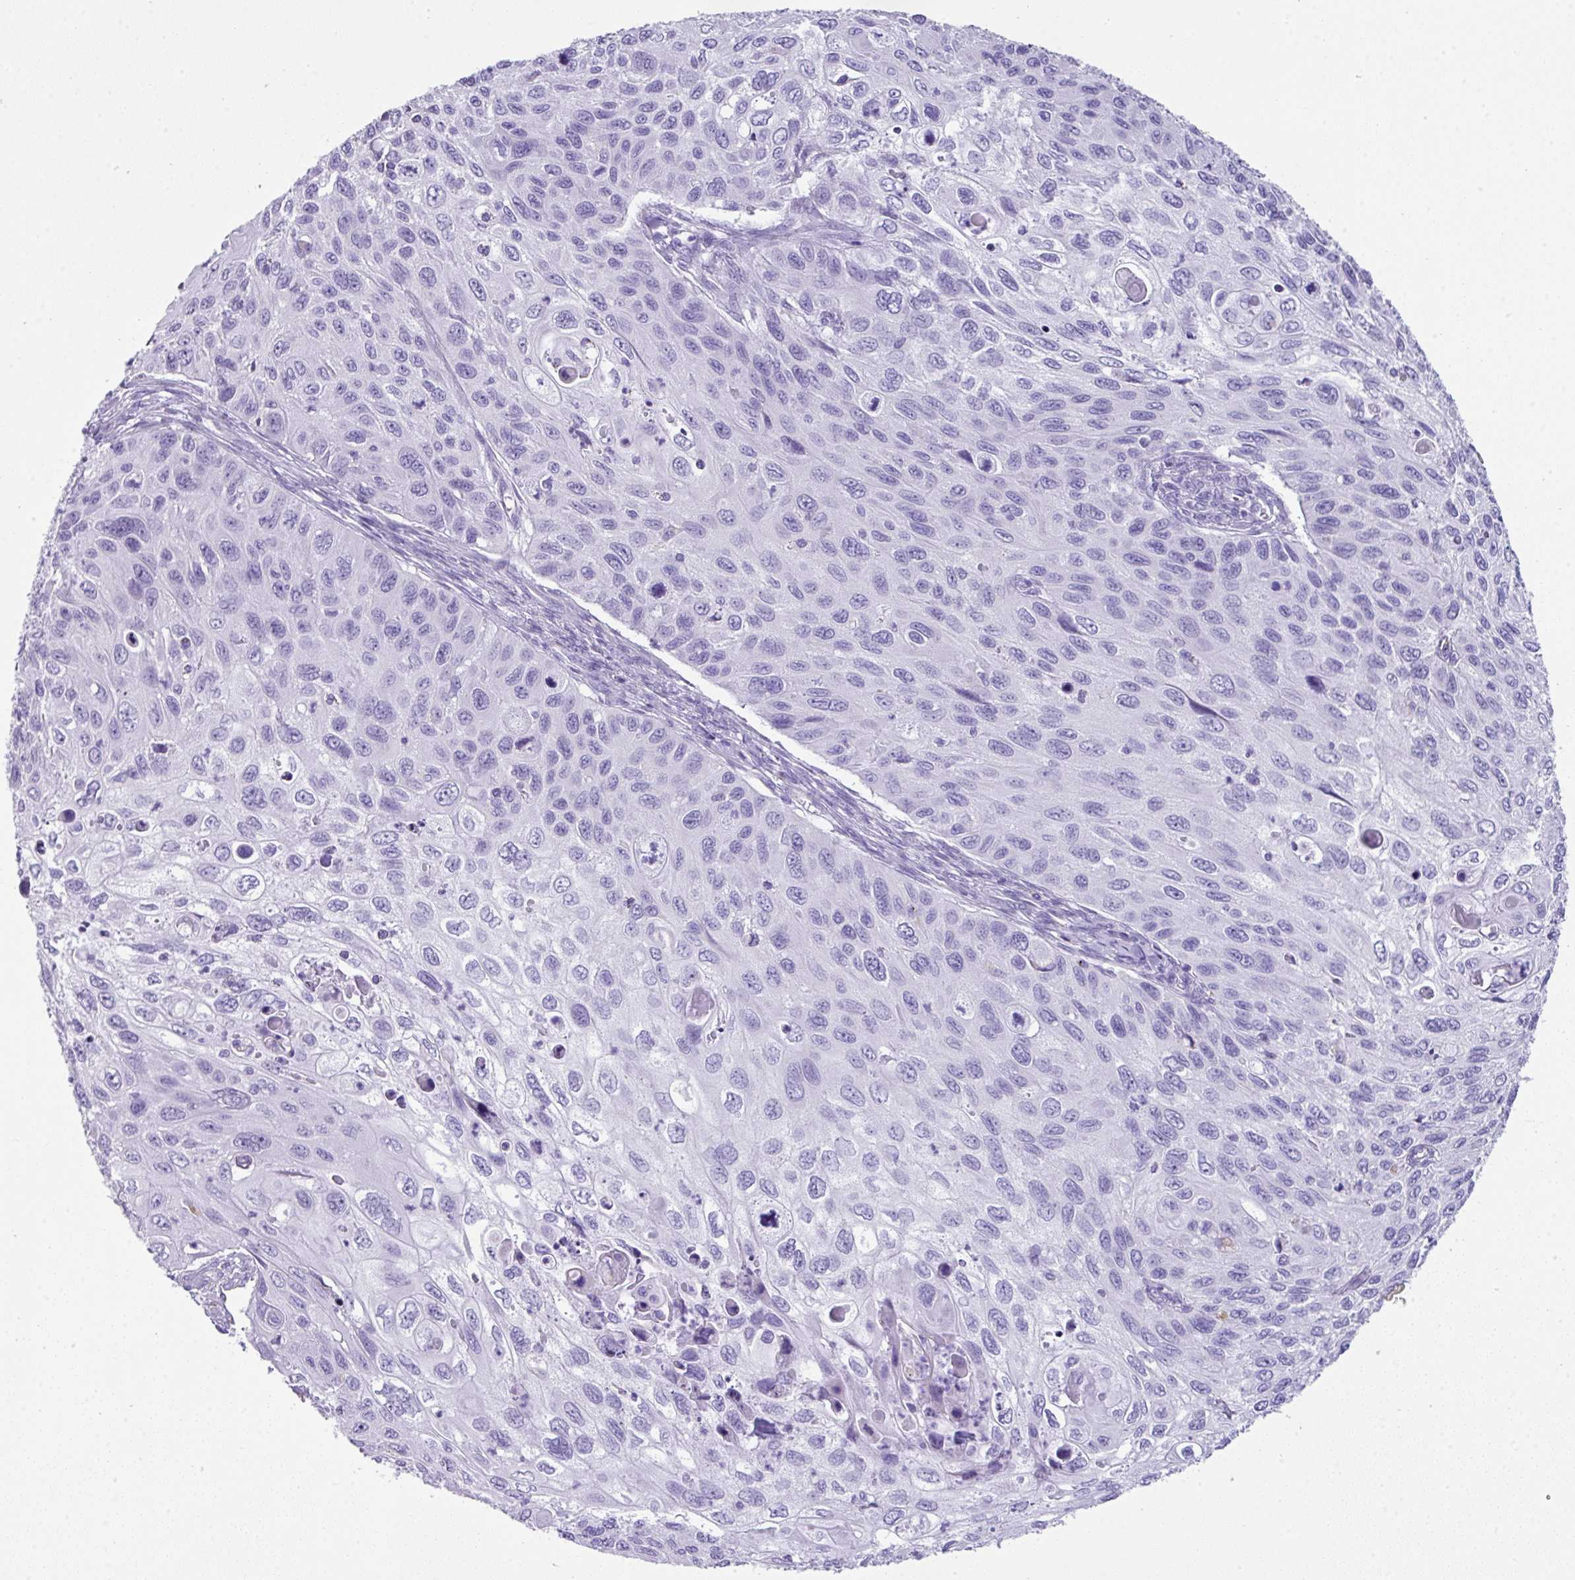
{"staining": {"intensity": "negative", "quantity": "none", "location": "none"}, "tissue": "cervical cancer", "cell_type": "Tumor cells", "image_type": "cancer", "snomed": [{"axis": "morphology", "description": "Squamous cell carcinoma, NOS"}, {"axis": "topography", "description": "Cervix"}], "caption": "Tumor cells are negative for protein expression in human squamous cell carcinoma (cervical). Nuclei are stained in blue.", "gene": "ZNF568", "patient": {"sex": "female", "age": 70}}